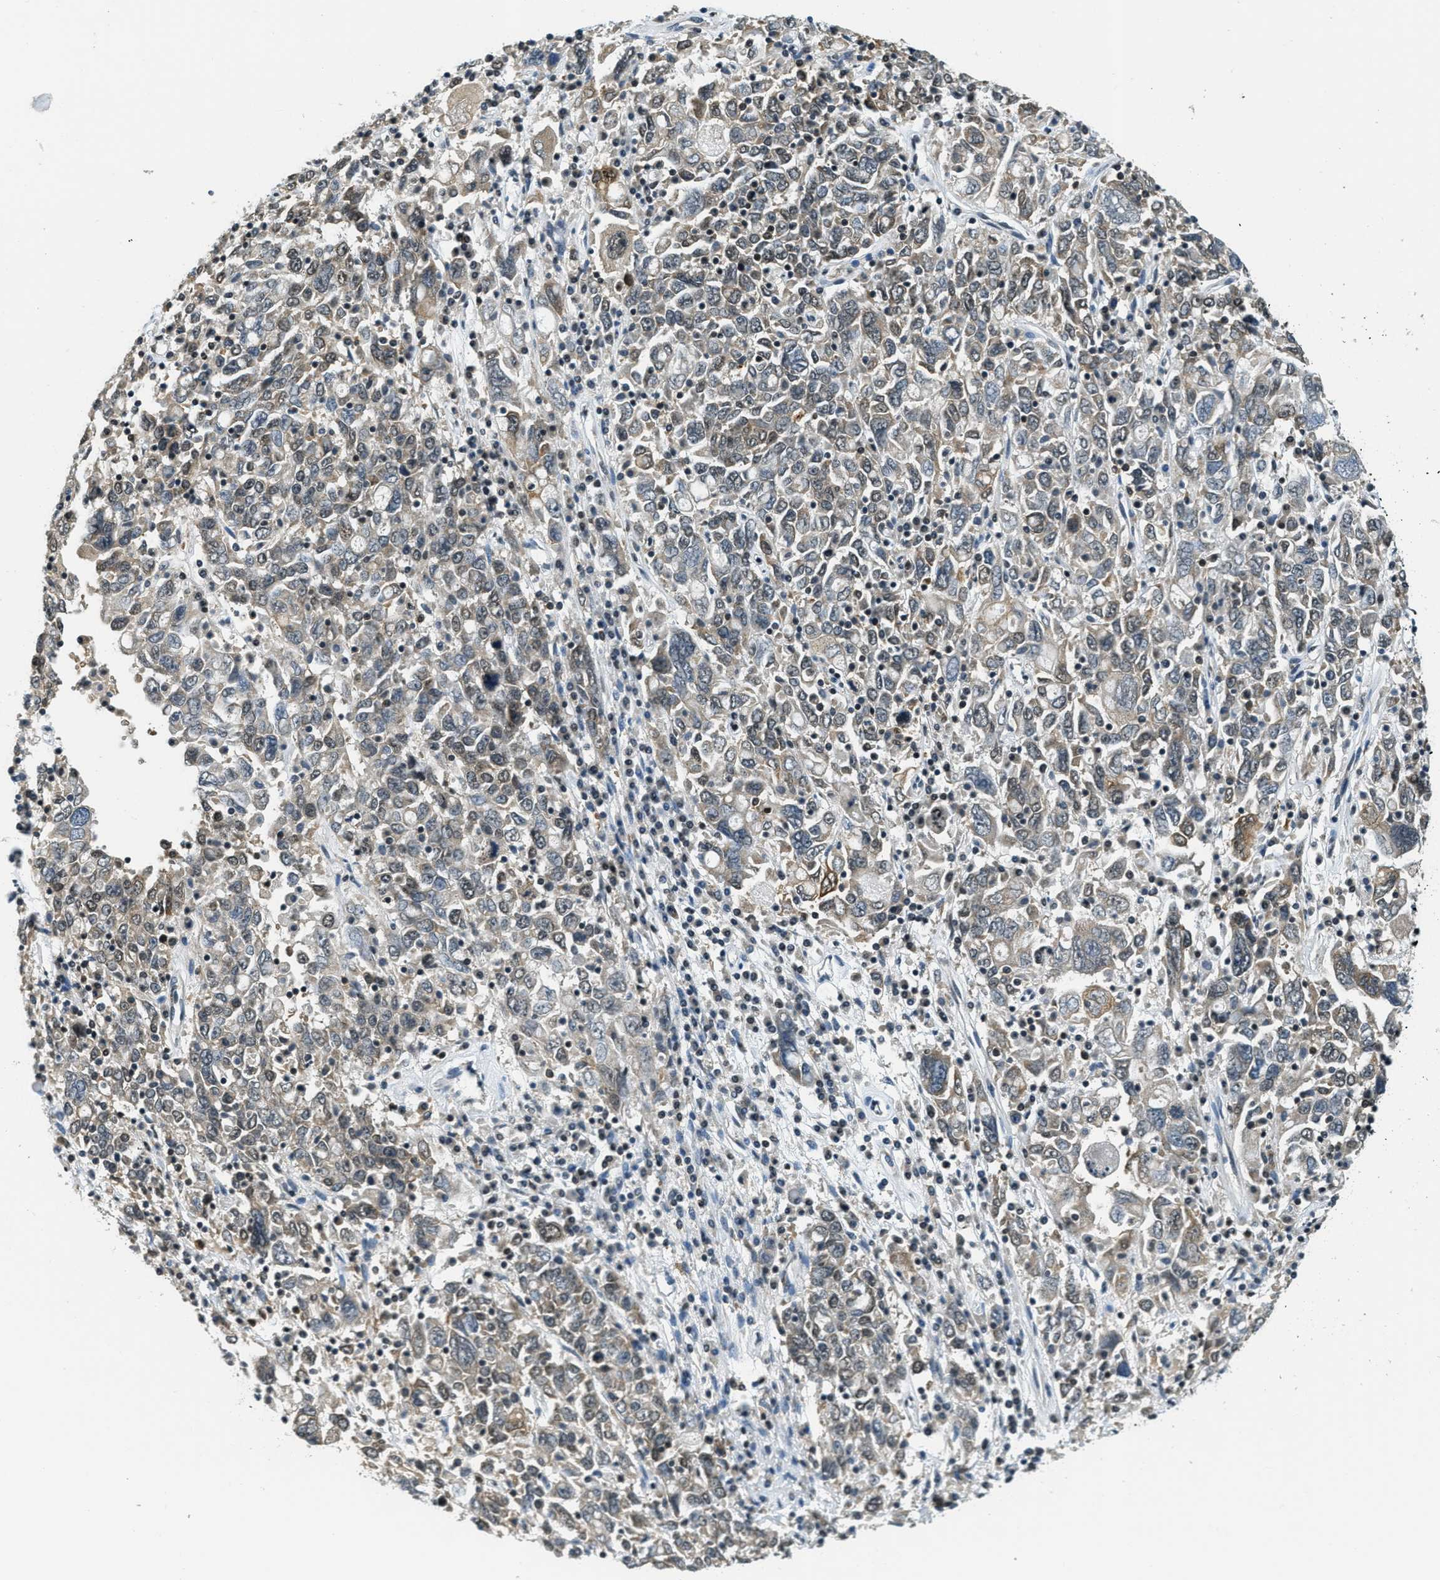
{"staining": {"intensity": "moderate", "quantity": "<25%", "location": "nuclear"}, "tissue": "ovarian cancer", "cell_type": "Tumor cells", "image_type": "cancer", "snomed": [{"axis": "morphology", "description": "Carcinoma, endometroid"}, {"axis": "topography", "description": "Ovary"}], "caption": "Ovarian cancer (endometroid carcinoma) stained with a protein marker exhibits moderate staining in tumor cells.", "gene": "RAB11FIP1", "patient": {"sex": "female", "age": 62}}